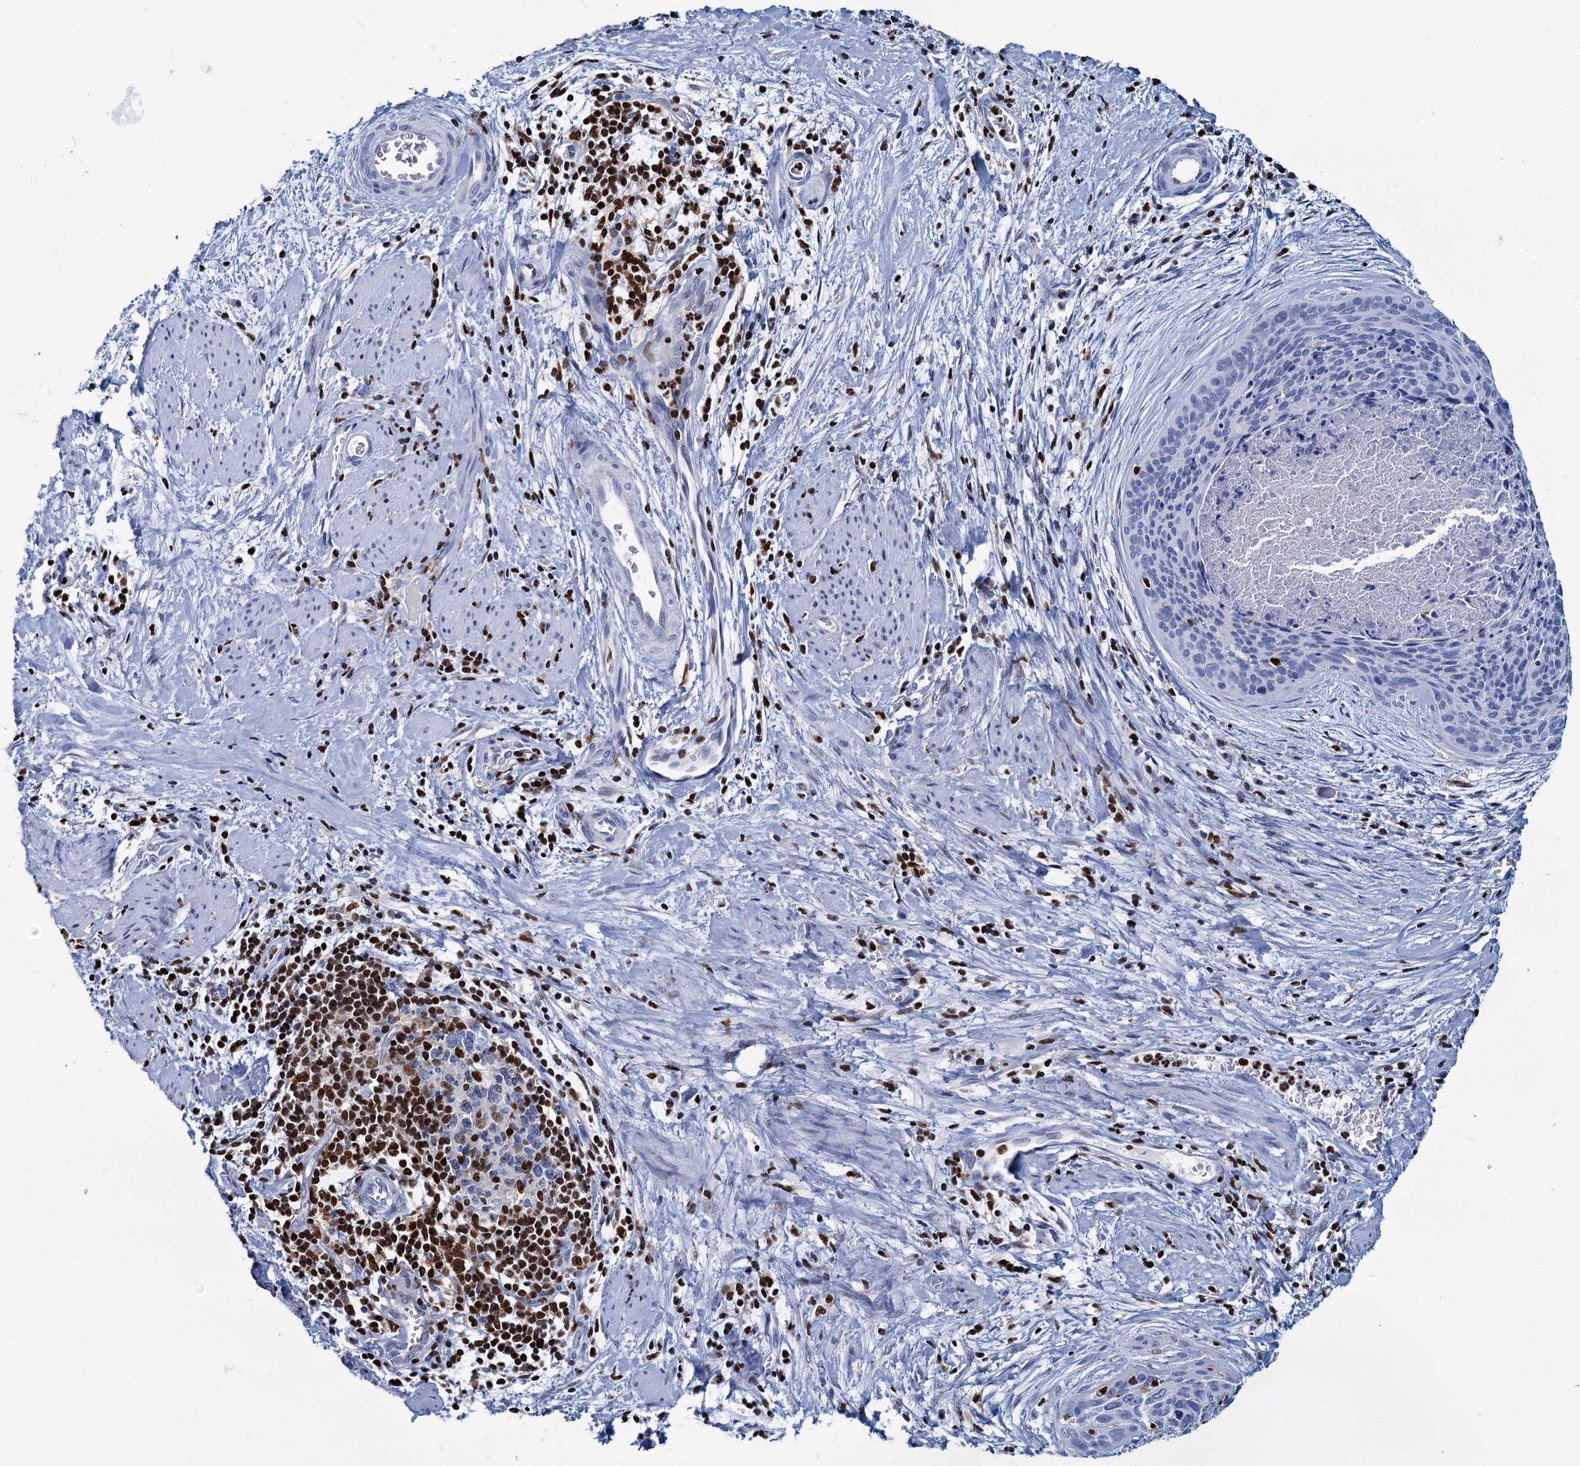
{"staining": {"intensity": "negative", "quantity": "none", "location": "none"}, "tissue": "cervical cancer", "cell_type": "Tumor cells", "image_type": "cancer", "snomed": [{"axis": "morphology", "description": "Squamous cell carcinoma, NOS"}, {"axis": "topography", "description": "Cervix"}], "caption": "An image of human cervical cancer (squamous cell carcinoma) is negative for staining in tumor cells. Nuclei are stained in blue.", "gene": "CELF2", "patient": {"sex": "female", "age": 55}}